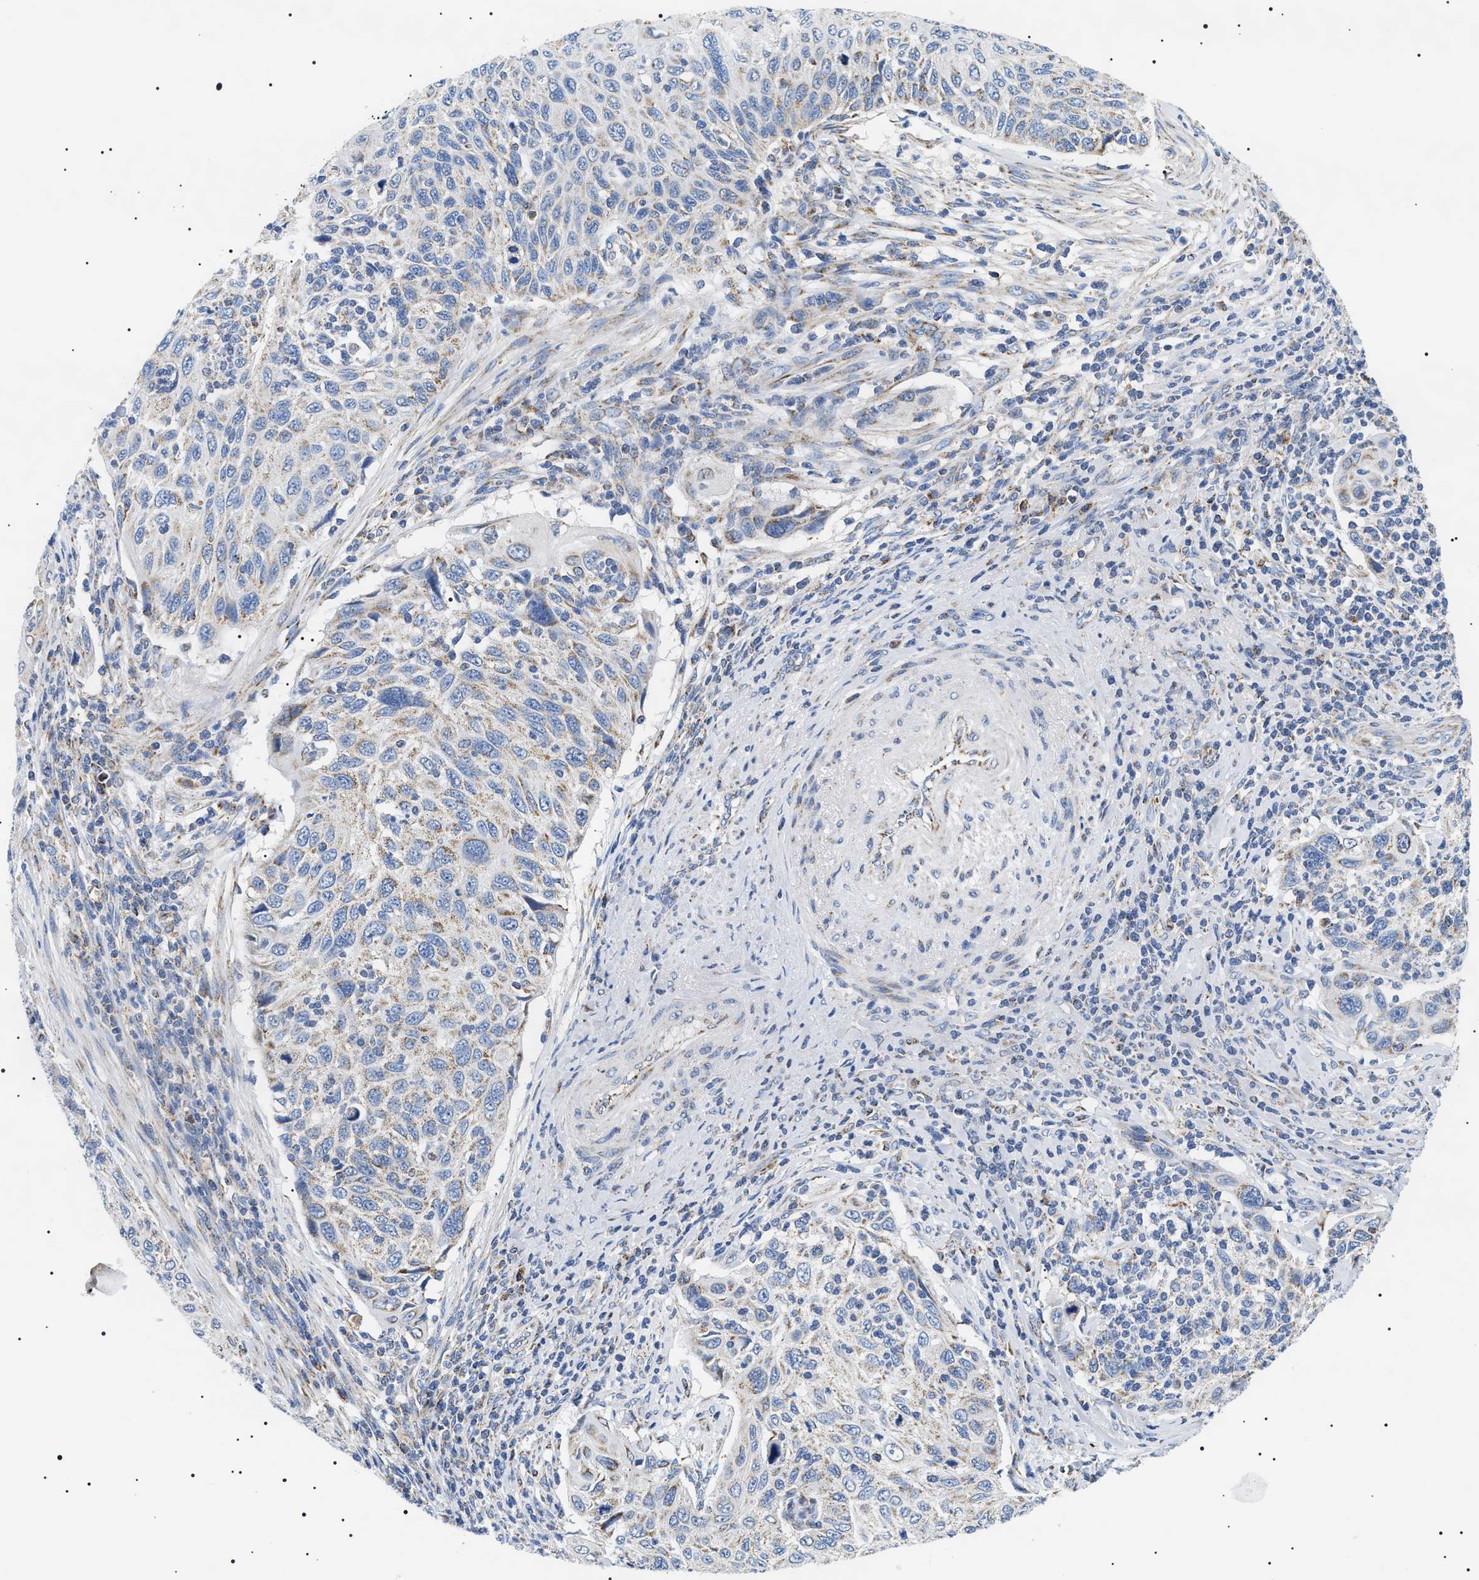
{"staining": {"intensity": "weak", "quantity": "25%-75%", "location": "cytoplasmic/membranous"}, "tissue": "cervical cancer", "cell_type": "Tumor cells", "image_type": "cancer", "snomed": [{"axis": "morphology", "description": "Squamous cell carcinoma, NOS"}, {"axis": "topography", "description": "Cervix"}], "caption": "Brown immunohistochemical staining in cervical squamous cell carcinoma reveals weak cytoplasmic/membranous expression in approximately 25%-75% of tumor cells.", "gene": "OXSM", "patient": {"sex": "female", "age": 70}}